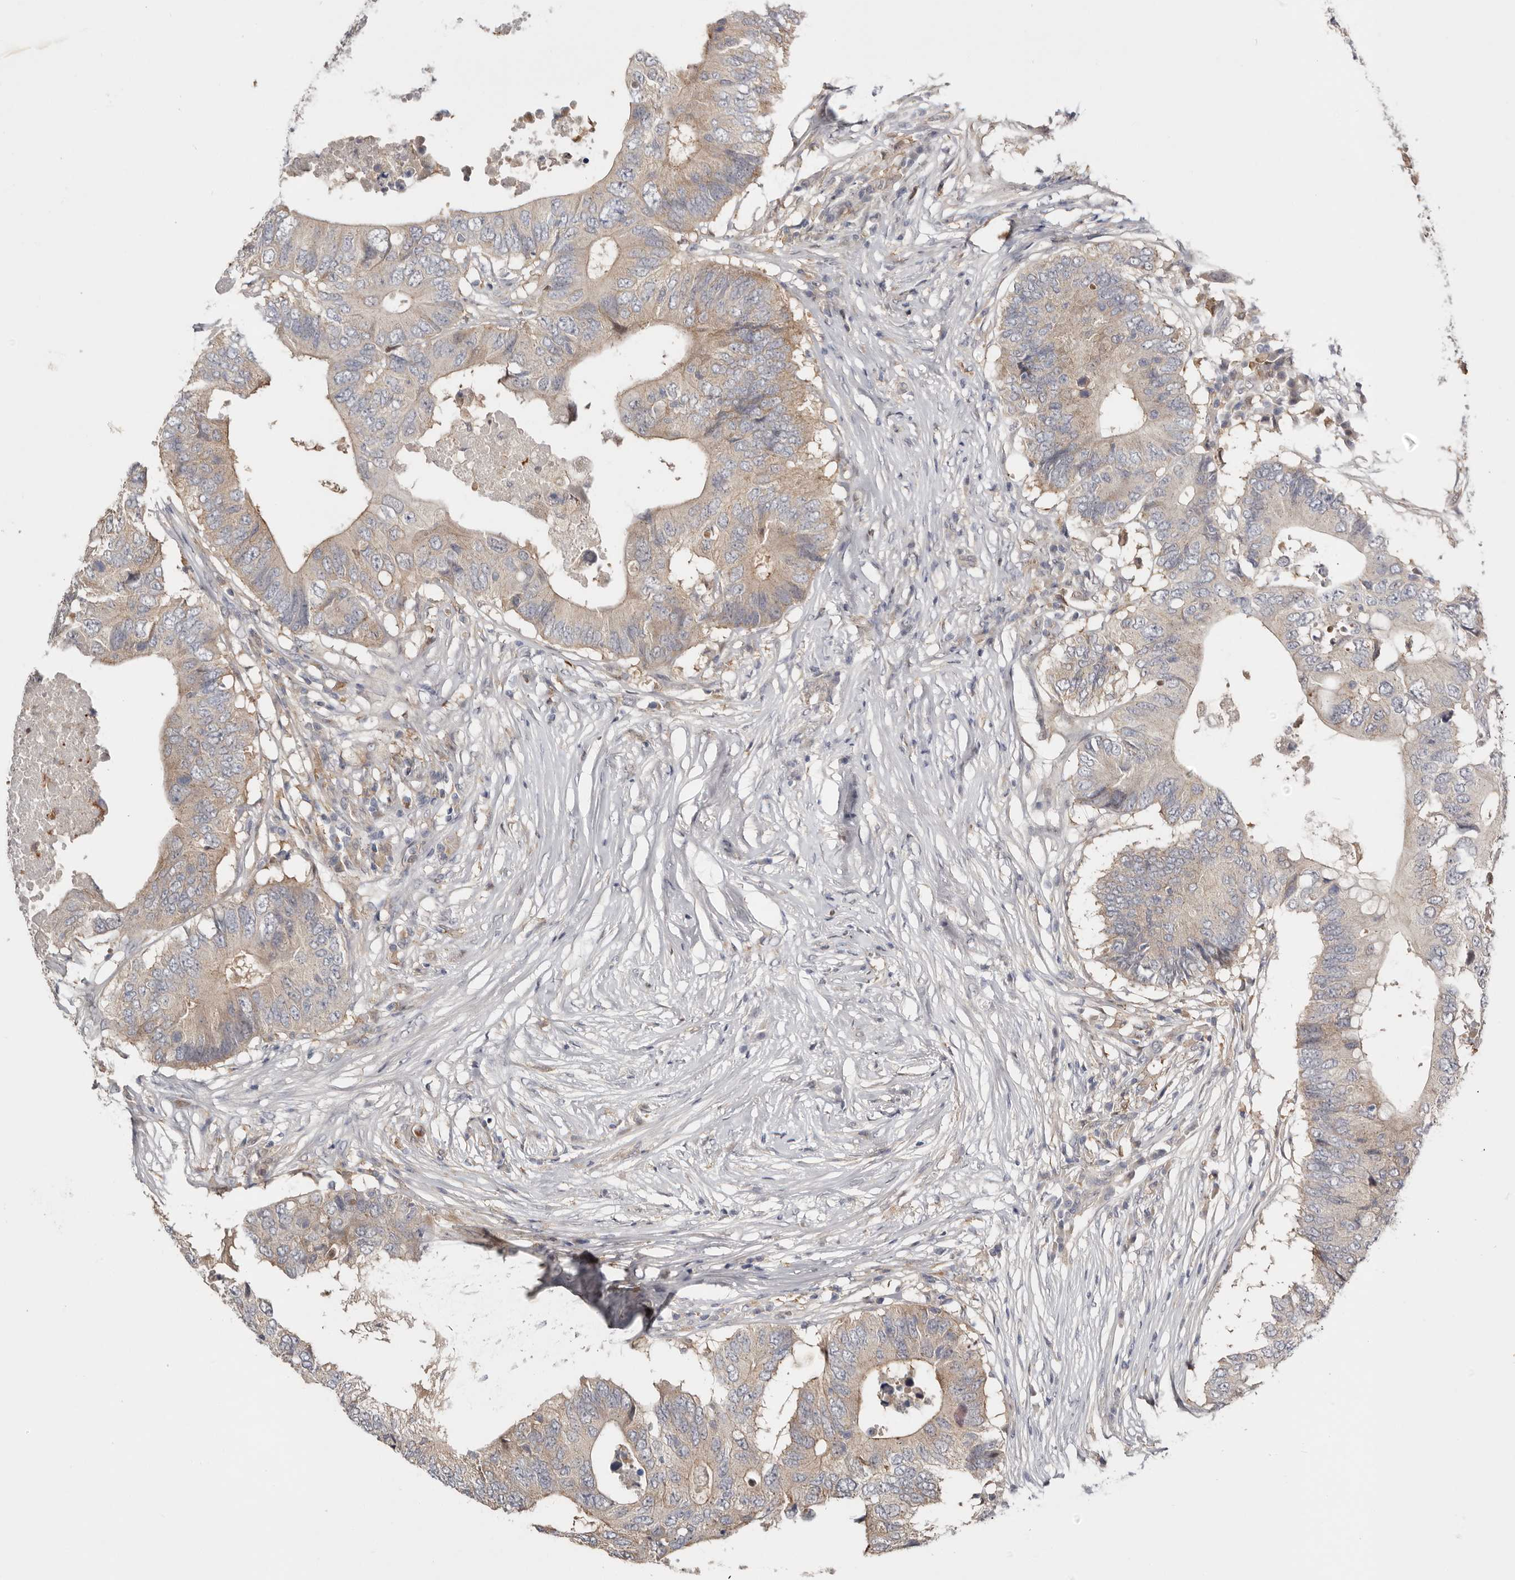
{"staining": {"intensity": "weak", "quantity": "<25%", "location": "cytoplasmic/membranous"}, "tissue": "colorectal cancer", "cell_type": "Tumor cells", "image_type": "cancer", "snomed": [{"axis": "morphology", "description": "Adenocarcinoma, NOS"}, {"axis": "topography", "description": "Colon"}], "caption": "There is no significant positivity in tumor cells of adenocarcinoma (colorectal). The staining is performed using DAB brown chromogen with nuclei counter-stained in using hematoxylin.", "gene": "MSRB2", "patient": {"sex": "male", "age": 71}}